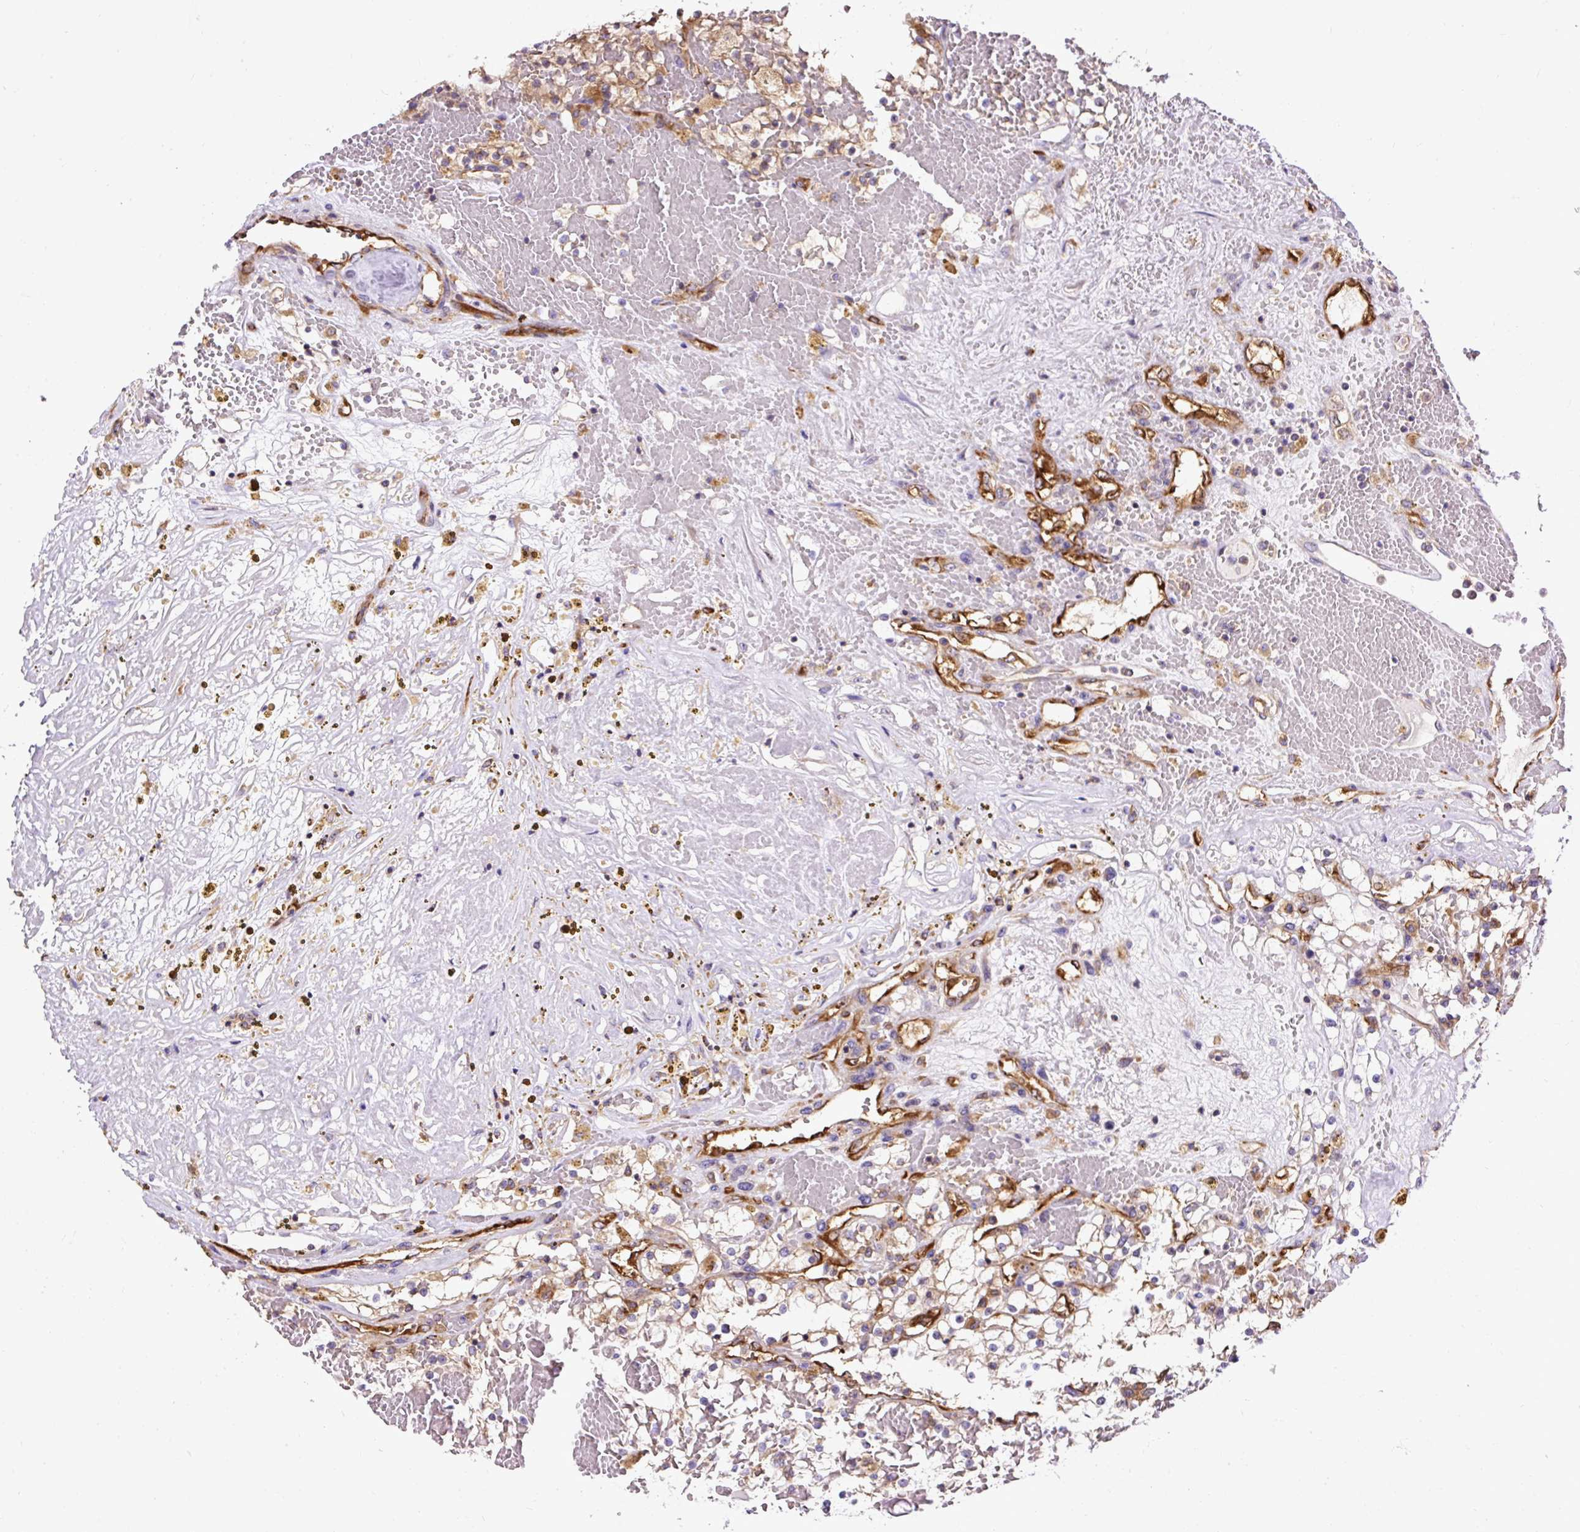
{"staining": {"intensity": "weak", "quantity": ">75%", "location": "cytoplasmic/membranous"}, "tissue": "renal cancer", "cell_type": "Tumor cells", "image_type": "cancer", "snomed": [{"axis": "morphology", "description": "Normal tissue, NOS"}, {"axis": "morphology", "description": "Adenocarcinoma, NOS"}, {"axis": "topography", "description": "Kidney"}], "caption": "Immunohistochemical staining of renal cancer reveals weak cytoplasmic/membranous protein staining in about >75% of tumor cells. Nuclei are stained in blue.", "gene": "MAP1S", "patient": {"sex": "male", "age": 68}}